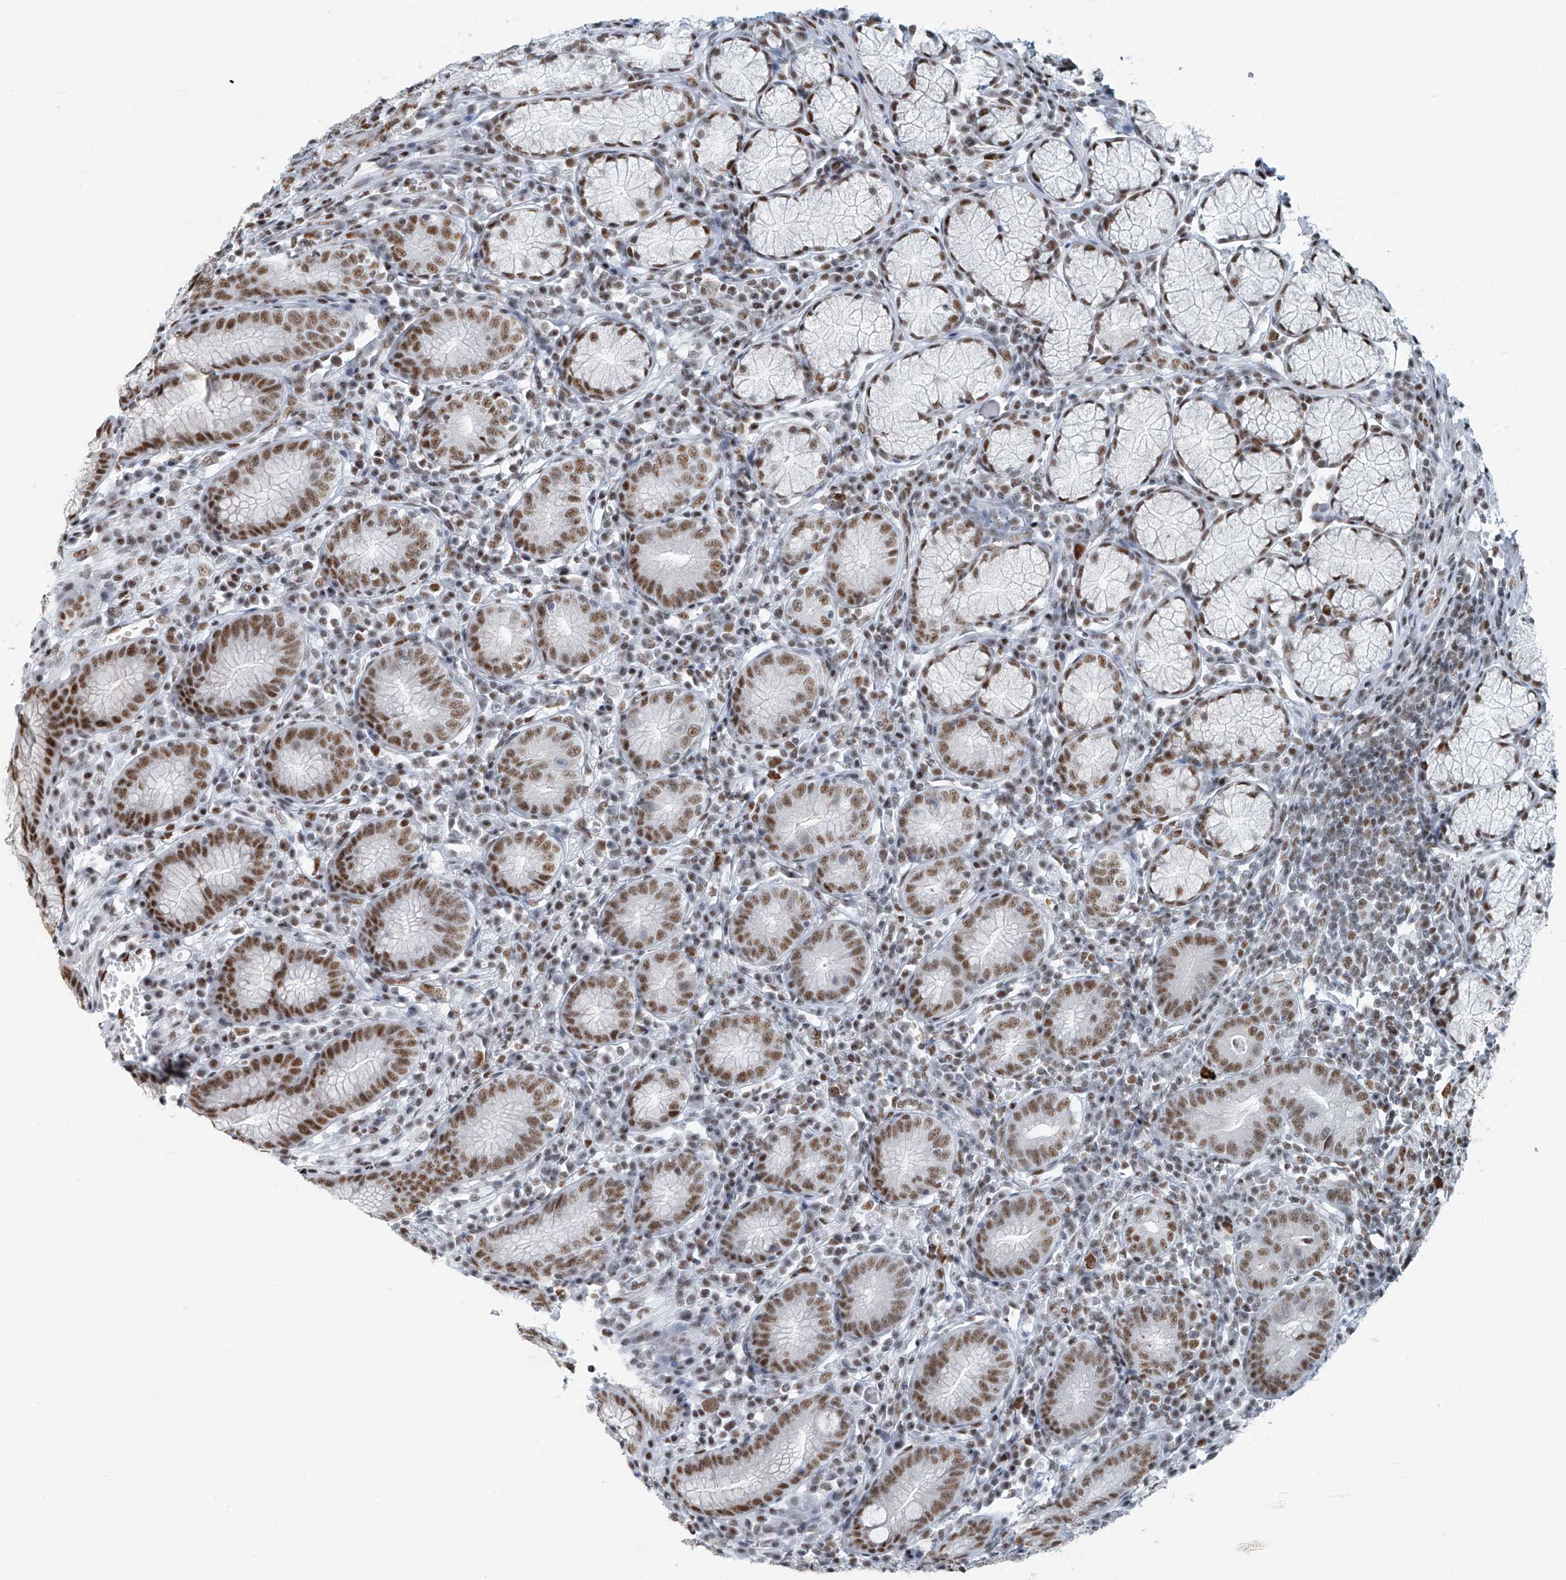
{"staining": {"intensity": "moderate", "quantity": ">75%", "location": "nuclear"}, "tissue": "stomach", "cell_type": "Glandular cells", "image_type": "normal", "snomed": [{"axis": "morphology", "description": "Normal tissue, NOS"}, {"axis": "topography", "description": "Stomach"}], "caption": "Moderate nuclear protein staining is identified in about >75% of glandular cells in stomach. The staining was performed using DAB, with brown indicating positive protein expression. Nuclei are stained blue with hematoxylin.", "gene": "ENSG00000257390", "patient": {"sex": "male", "age": 55}}